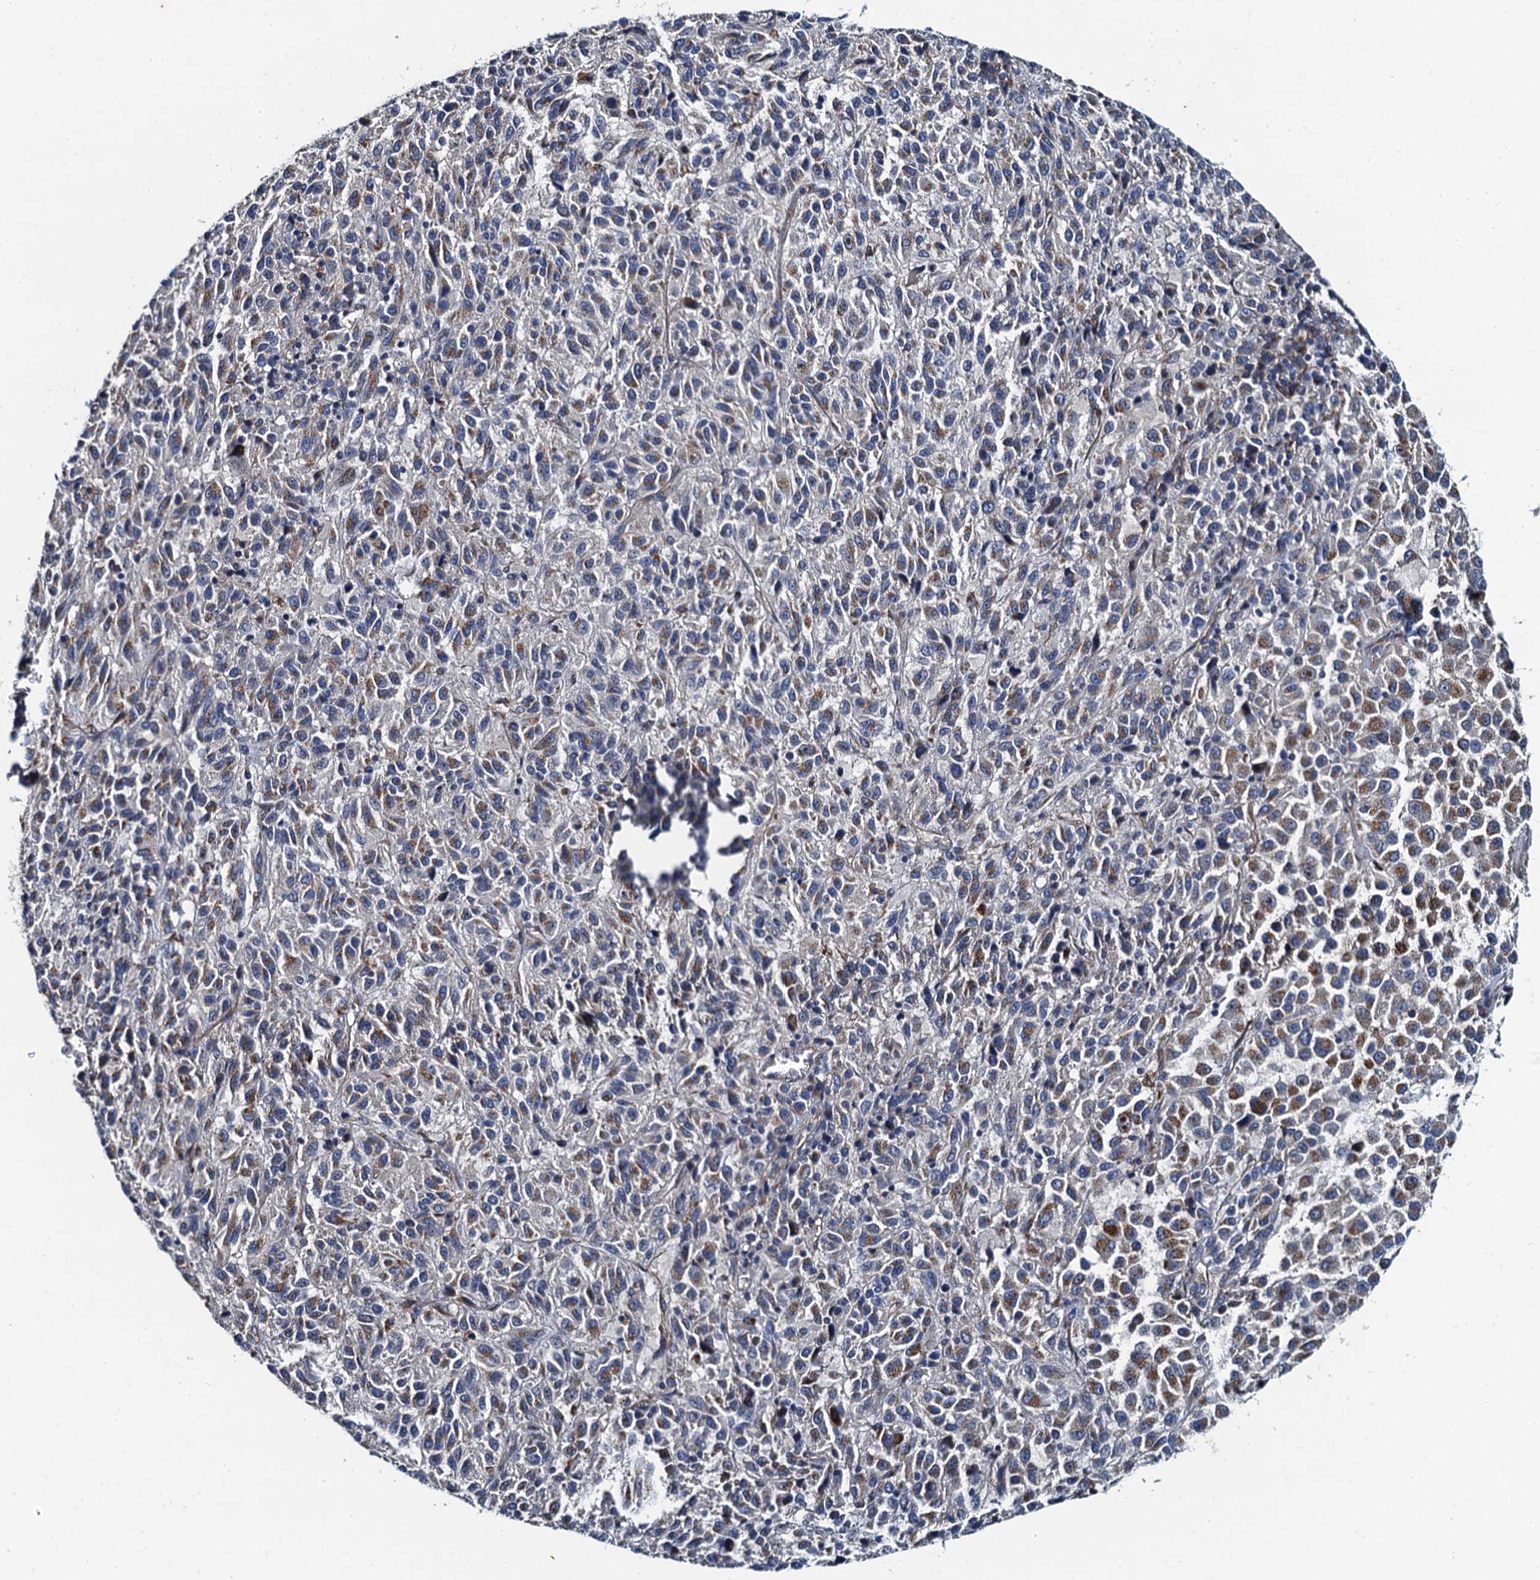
{"staining": {"intensity": "moderate", "quantity": "25%-75%", "location": "cytoplasmic/membranous"}, "tissue": "melanoma", "cell_type": "Tumor cells", "image_type": "cancer", "snomed": [{"axis": "morphology", "description": "Malignant melanoma, Metastatic site"}, {"axis": "topography", "description": "Lung"}], "caption": "Immunohistochemical staining of melanoma exhibits medium levels of moderate cytoplasmic/membranous positivity in approximately 25%-75% of tumor cells.", "gene": "NGRN", "patient": {"sex": "male", "age": 64}}